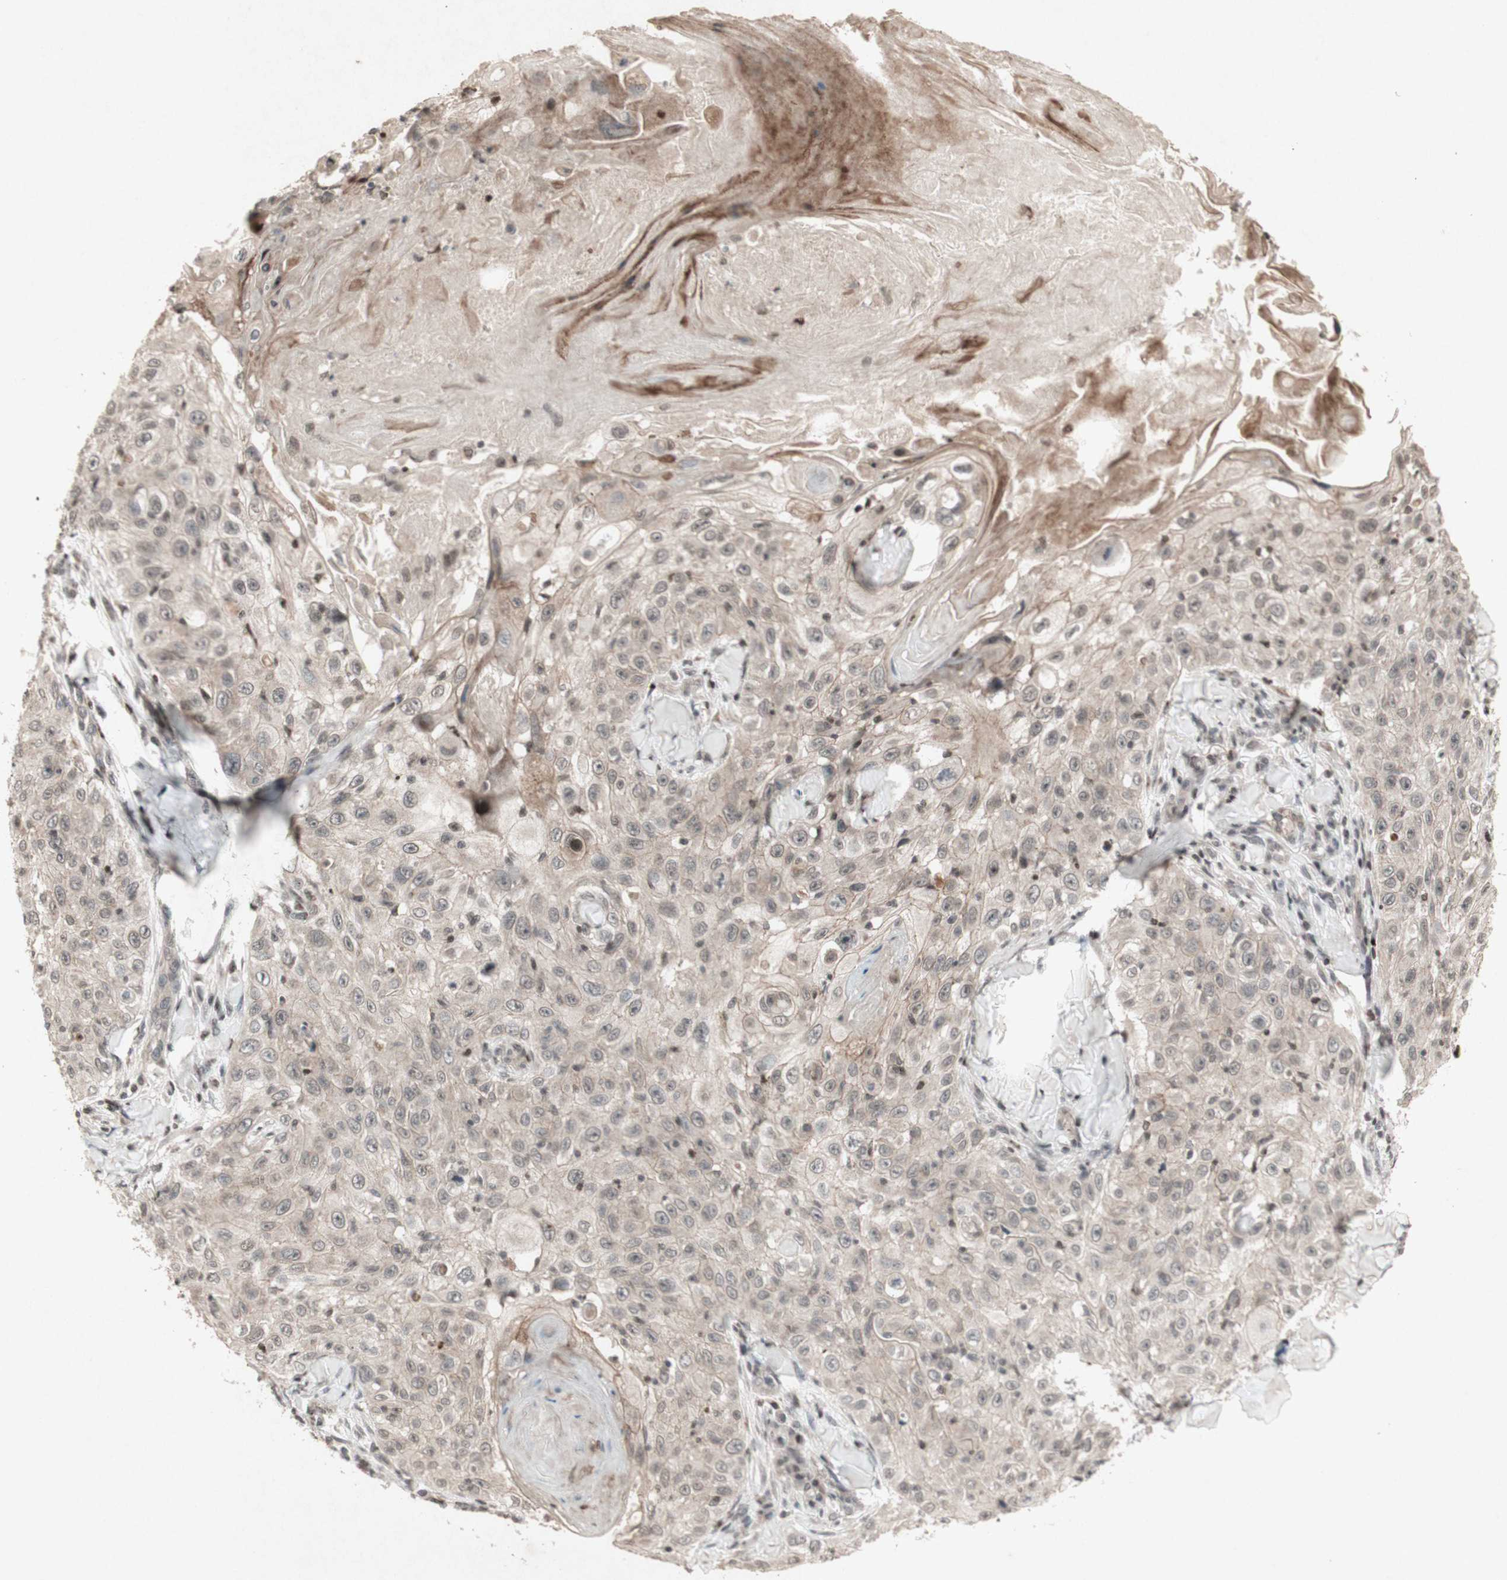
{"staining": {"intensity": "weak", "quantity": ">75%", "location": "cytoplasmic/membranous"}, "tissue": "skin cancer", "cell_type": "Tumor cells", "image_type": "cancer", "snomed": [{"axis": "morphology", "description": "Squamous cell carcinoma, NOS"}, {"axis": "topography", "description": "Skin"}], "caption": "This photomicrograph demonstrates squamous cell carcinoma (skin) stained with IHC to label a protein in brown. The cytoplasmic/membranous of tumor cells show weak positivity for the protein. Nuclei are counter-stained blue.", "gene": "PLXNA1", "patient": {"sex": "male", "age": 86}}